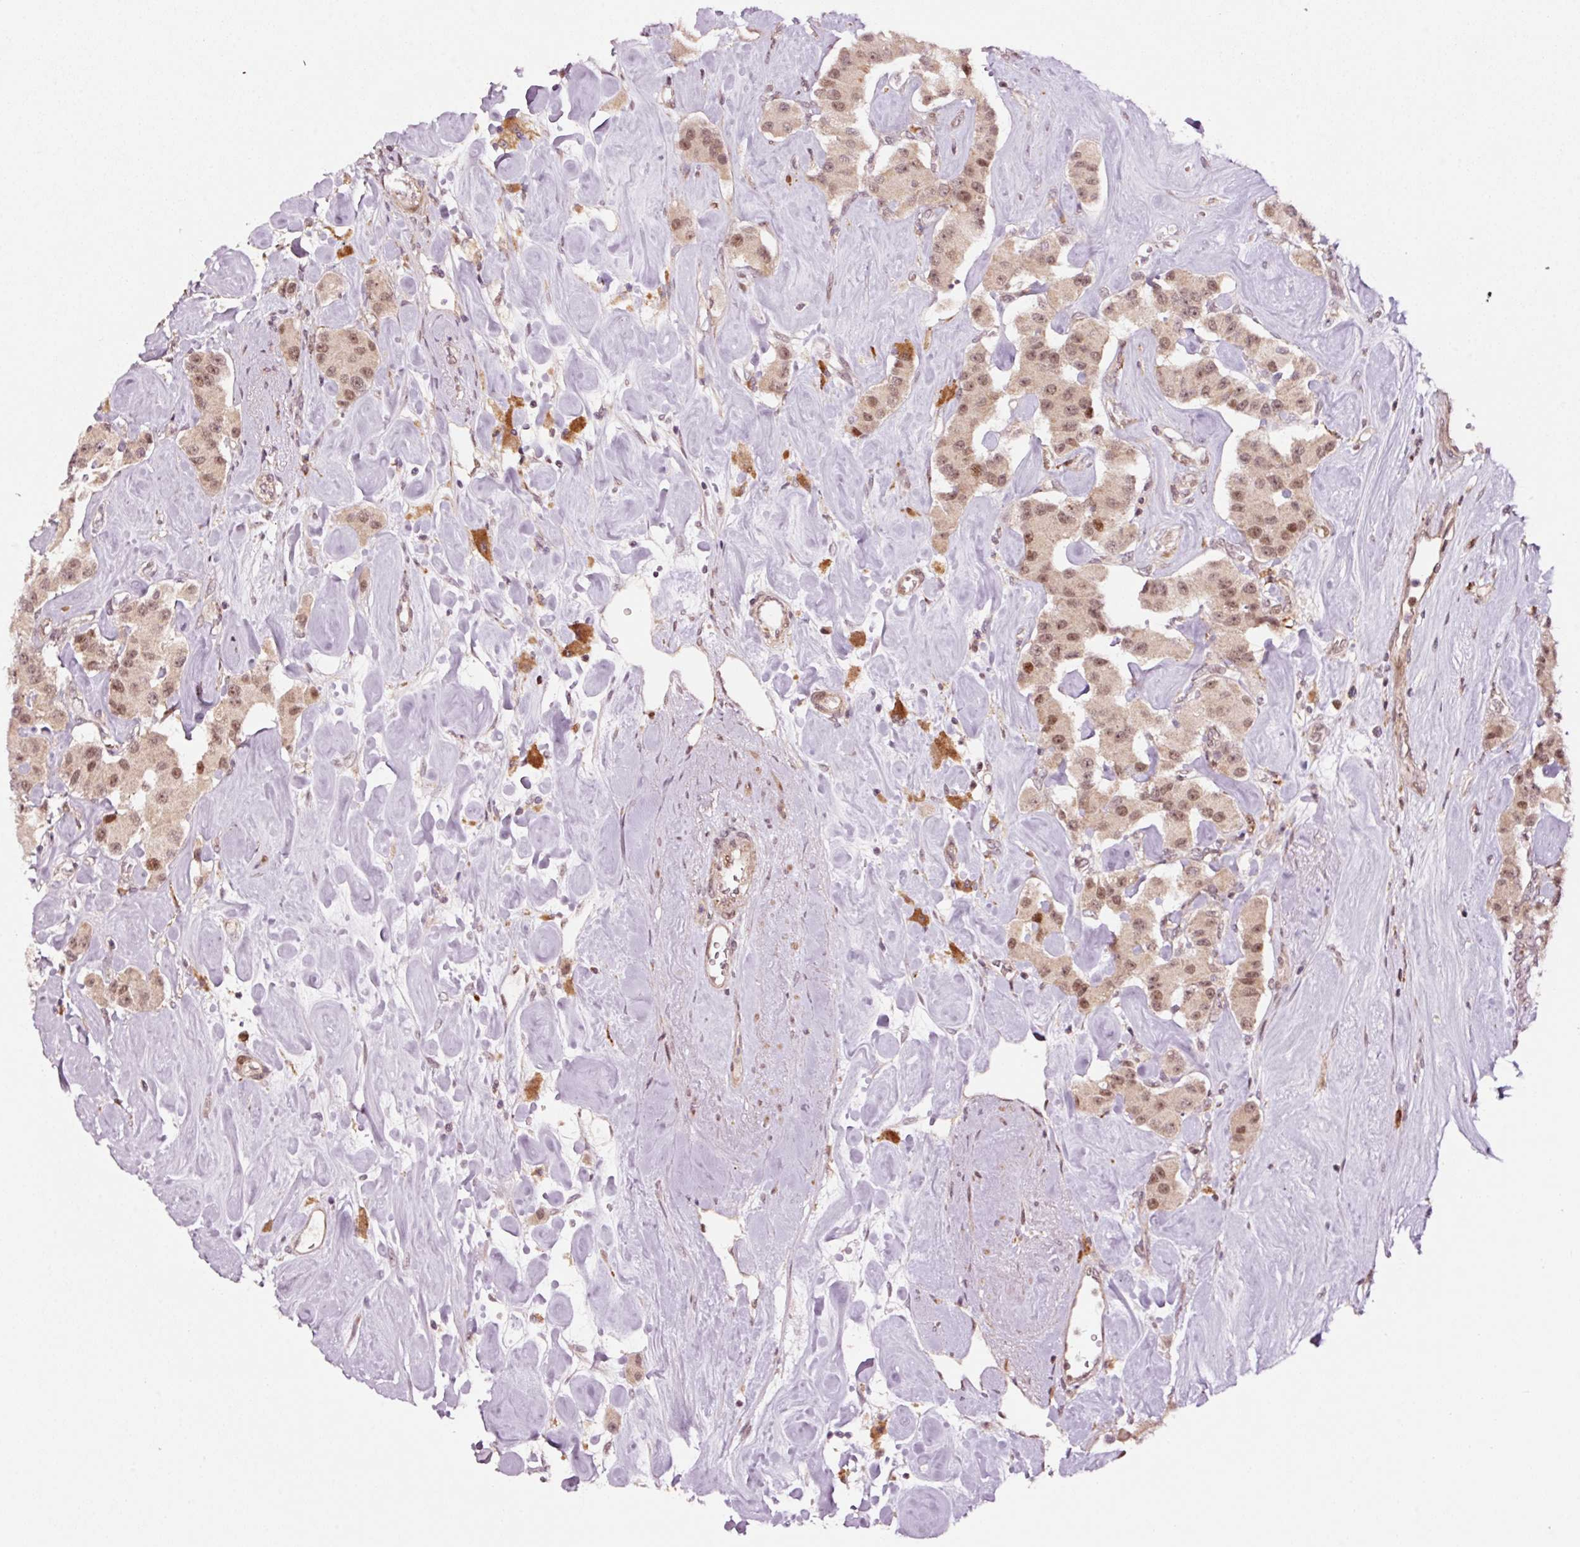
{"staining": {"intensity": "moderate", "quantity": ">75%", "location": "nuclear"}, "tissue": "carcinoid", "cell_type": "Tumor cells", "image_type": "cancer", "snomed": [{"axis": "morphology", "description": "Carcinoid, malignant, NOS"}, {"axis": "topography", "description": "Pancreas"}], "caption": "Immunohistochemistry (IHC) (DAB (3,3'-diaminobenzidine)) staining of human carcinoid (malignant) displays moderate nuclear protein staining in approximately >75% of tumor cells.", "gene": "RFC4", "patient": {"sex": "male", "age": 41}}